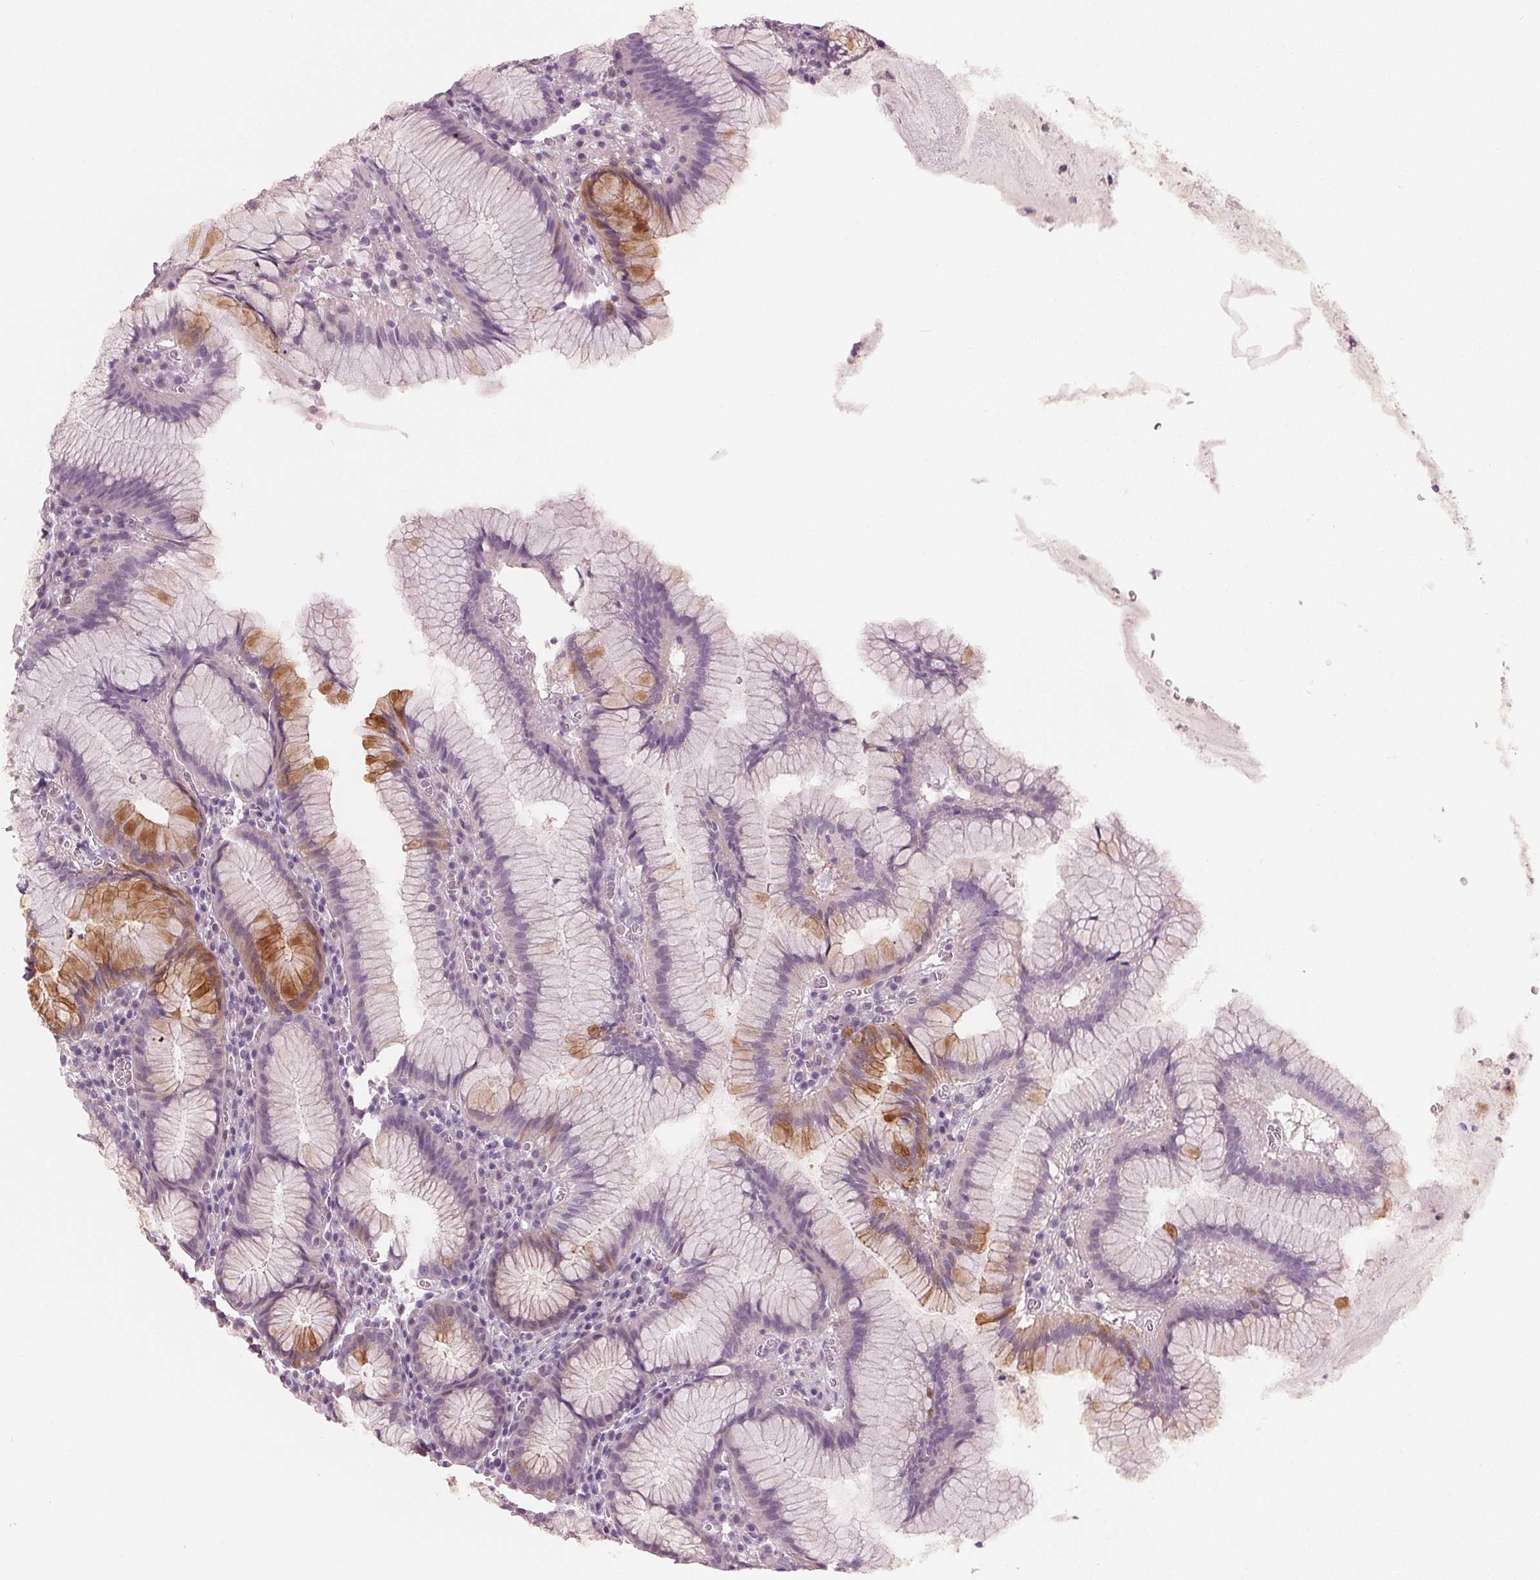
{"staining": {"intensity": "moderate", "quantity": "<25%", "location": "cytoplasmic/membranous"}, "tissue": "stomach", "cell_type": "Glandular cells", "image_type": "normal", "snomed": [{"axis": "morphology", "description": "Normal tissue, NOS"}, {"axis": "topography", "description": "Stomach"}], "caption": "This histopathology image reveals unremarkable stomach stained with immunohistochemistry to label a protein in brown. The cytoplasmic/membranous of glandular cells show moderate positivity for the protein. Nuclei are counter-stained blue.", "gene": "PRAP1", "patient": {"sex": "male", "age": 55}}